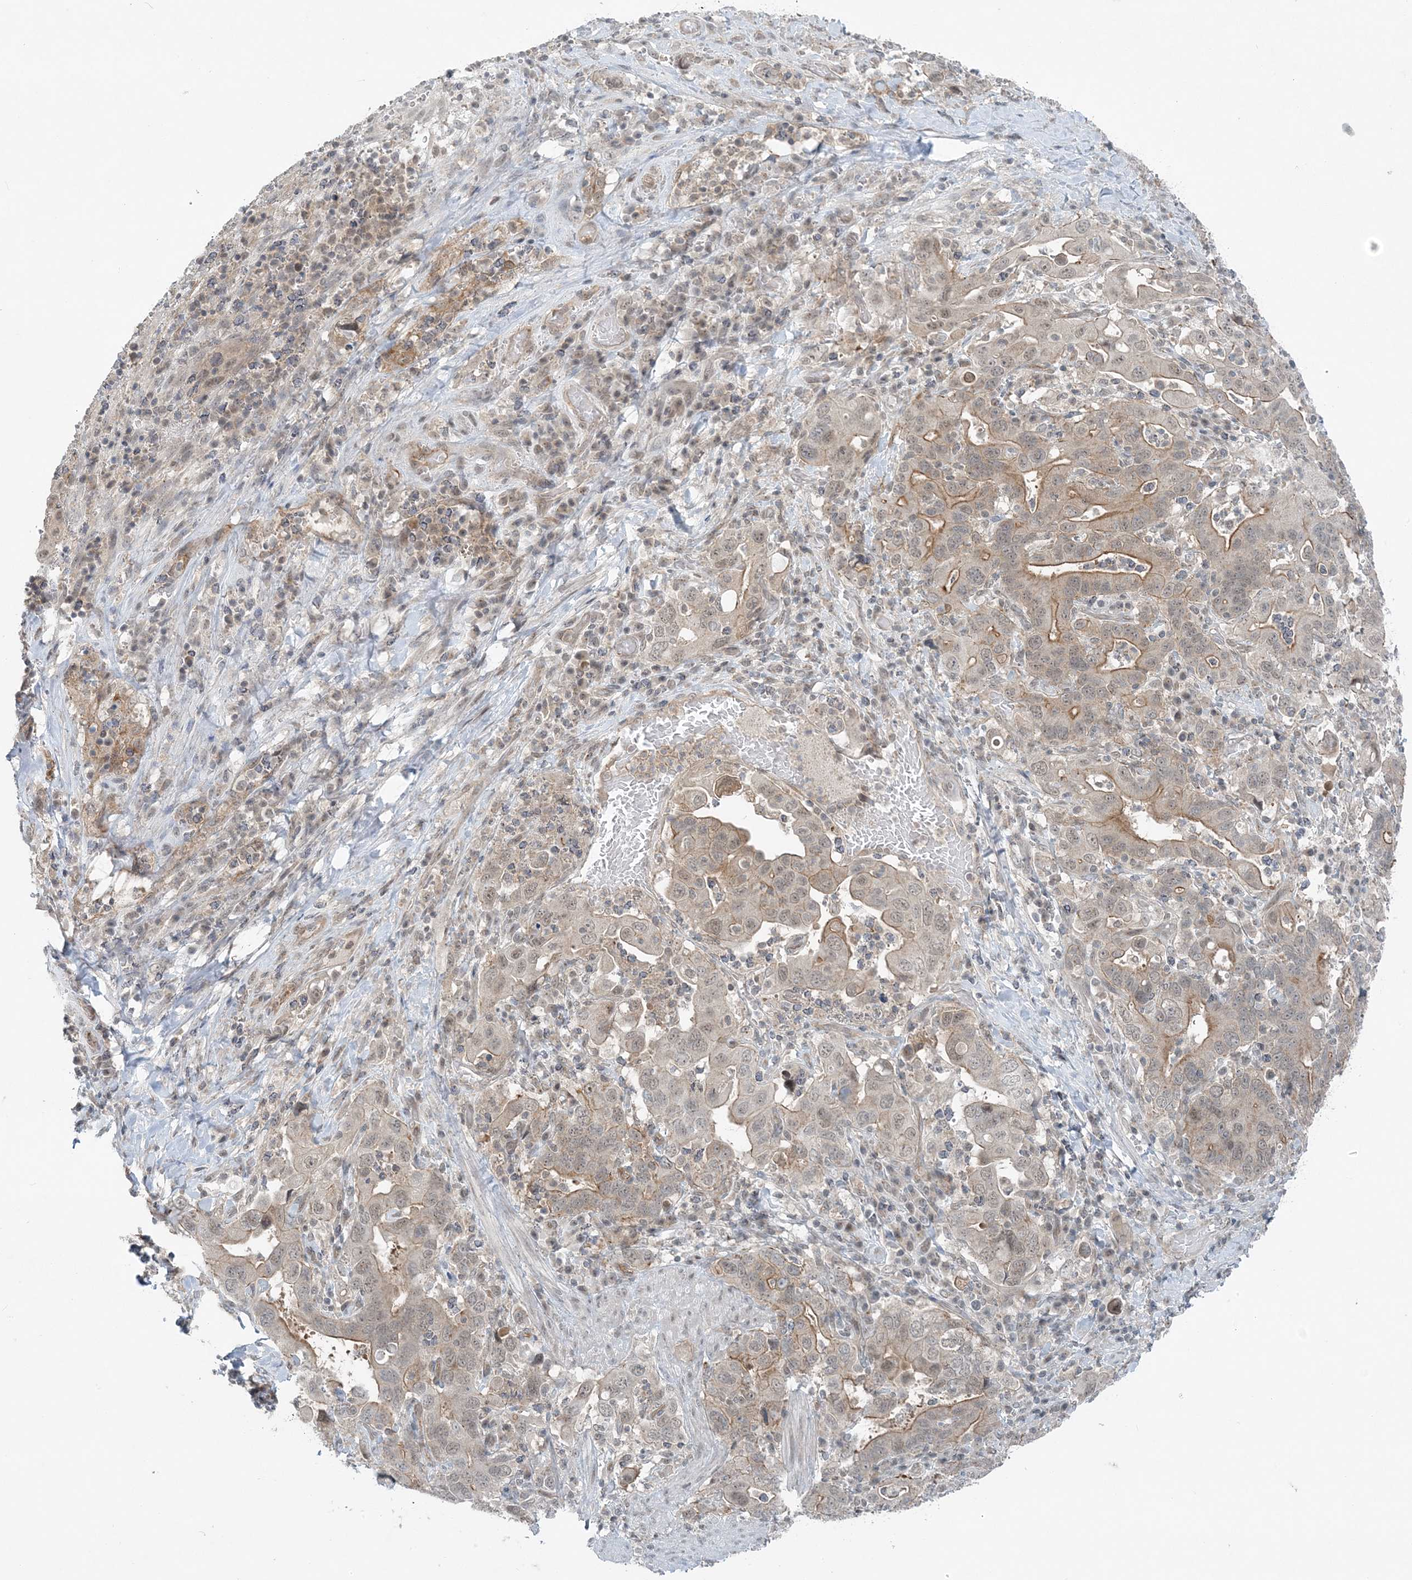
{"staining": {"intensity": "moderate", "quantity": "<25%", "location": "cytoplasmic/membranous"}, "tissue": "stomach cancer", "cell_type": "Tumor cells", "image_type": "cancer", "snomed": [{"axis": "morphology", "description": "Adenocarcinoma, NOS"}, {"axis": "topography", "description": "Stomach, upper"}], "caption": "Protein expression analysis of adenocarcinoma (stomach) displays moderate cytoplasmic/membranous staining in approximately <25% of tumor cells.", "gene": "ATP11A", "patient": {"sex": "male", "age": 62}}